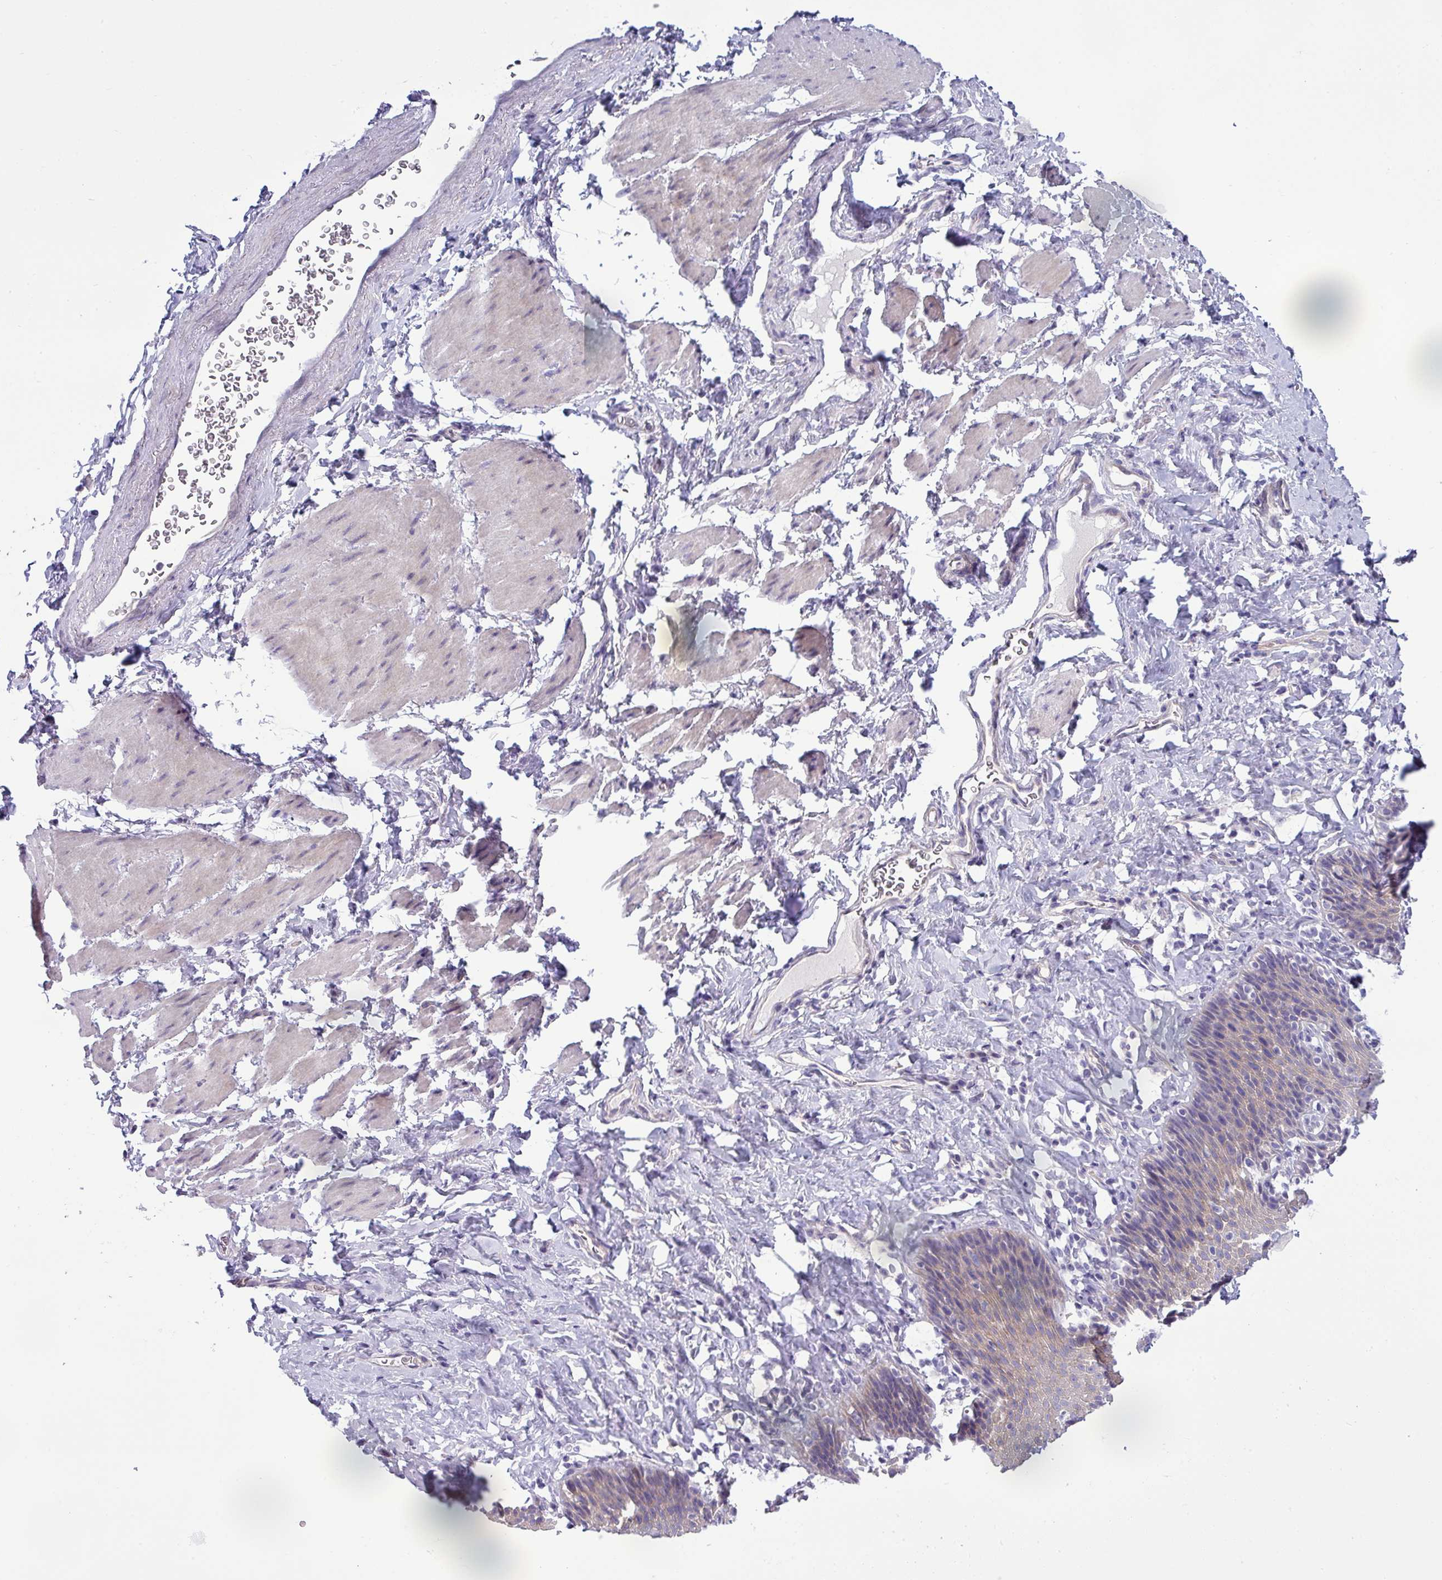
{"staining": {"intensity": "weak", "quantity": "25%-75%", "location": "cytoplasmic/membranous"}, "tissue": "esophagus", "cell_type": "Squamous epithelial cells", "image_type": "normal", "snomed": [{"axis": "morphology", "description": "Normal tissue, NOS"}, {"axis": "topography", "description": "Esophagus"}], "caption": "The immunohistochemical stain labels weak cytoplasmic/membranous expression in squamous epithelial cells of unremarkable esophagus.", "gene": "ACAP3", "patient": {"sex": "female", "age": 61}}